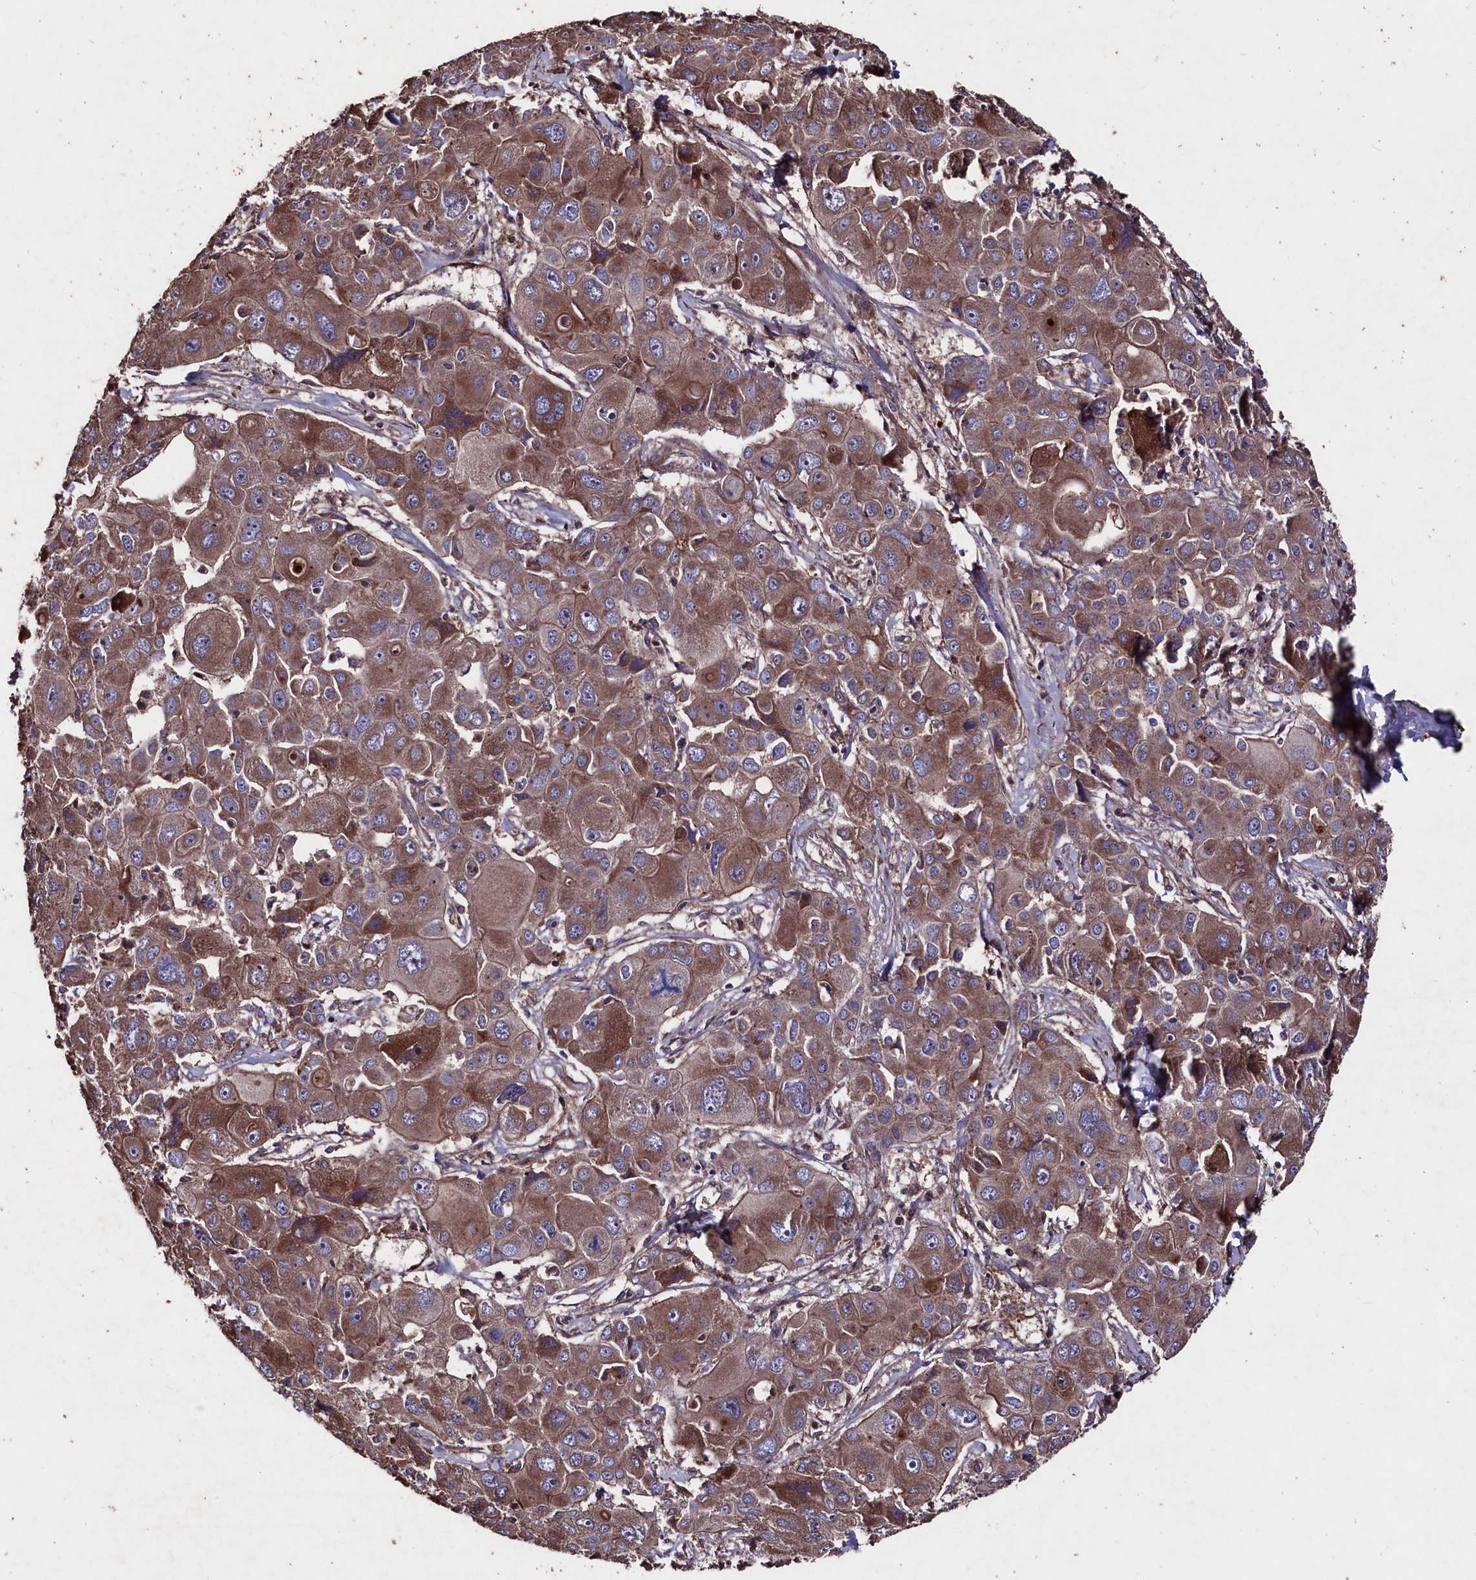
{"staining": {"intensity": "moderate", "quantity": ">75%", "location": "cytoplasmic/membranous"}, "tissue": "liver cancer", "cell_type": "Tumor cells", "image_type": "cancer", "snomed": [{"axis": "morphology", "description": "Cholangiocarcinoma"}, {"axis": "topography", "description": "Liver"}], "caption": "Immunohistochemistry (IHC) image of neoplastic tissue: cholangiocarcinoma (liver) stained using immunohistochemistry reveals medium levels of moderate protein expression localized specifically in the cytoplasmic/membranous of tumor cells, appearing as a cytoplasmic/membranous brown color.", "gene": "MYO1H", "patient": {"sex": "male", "age": 67}}